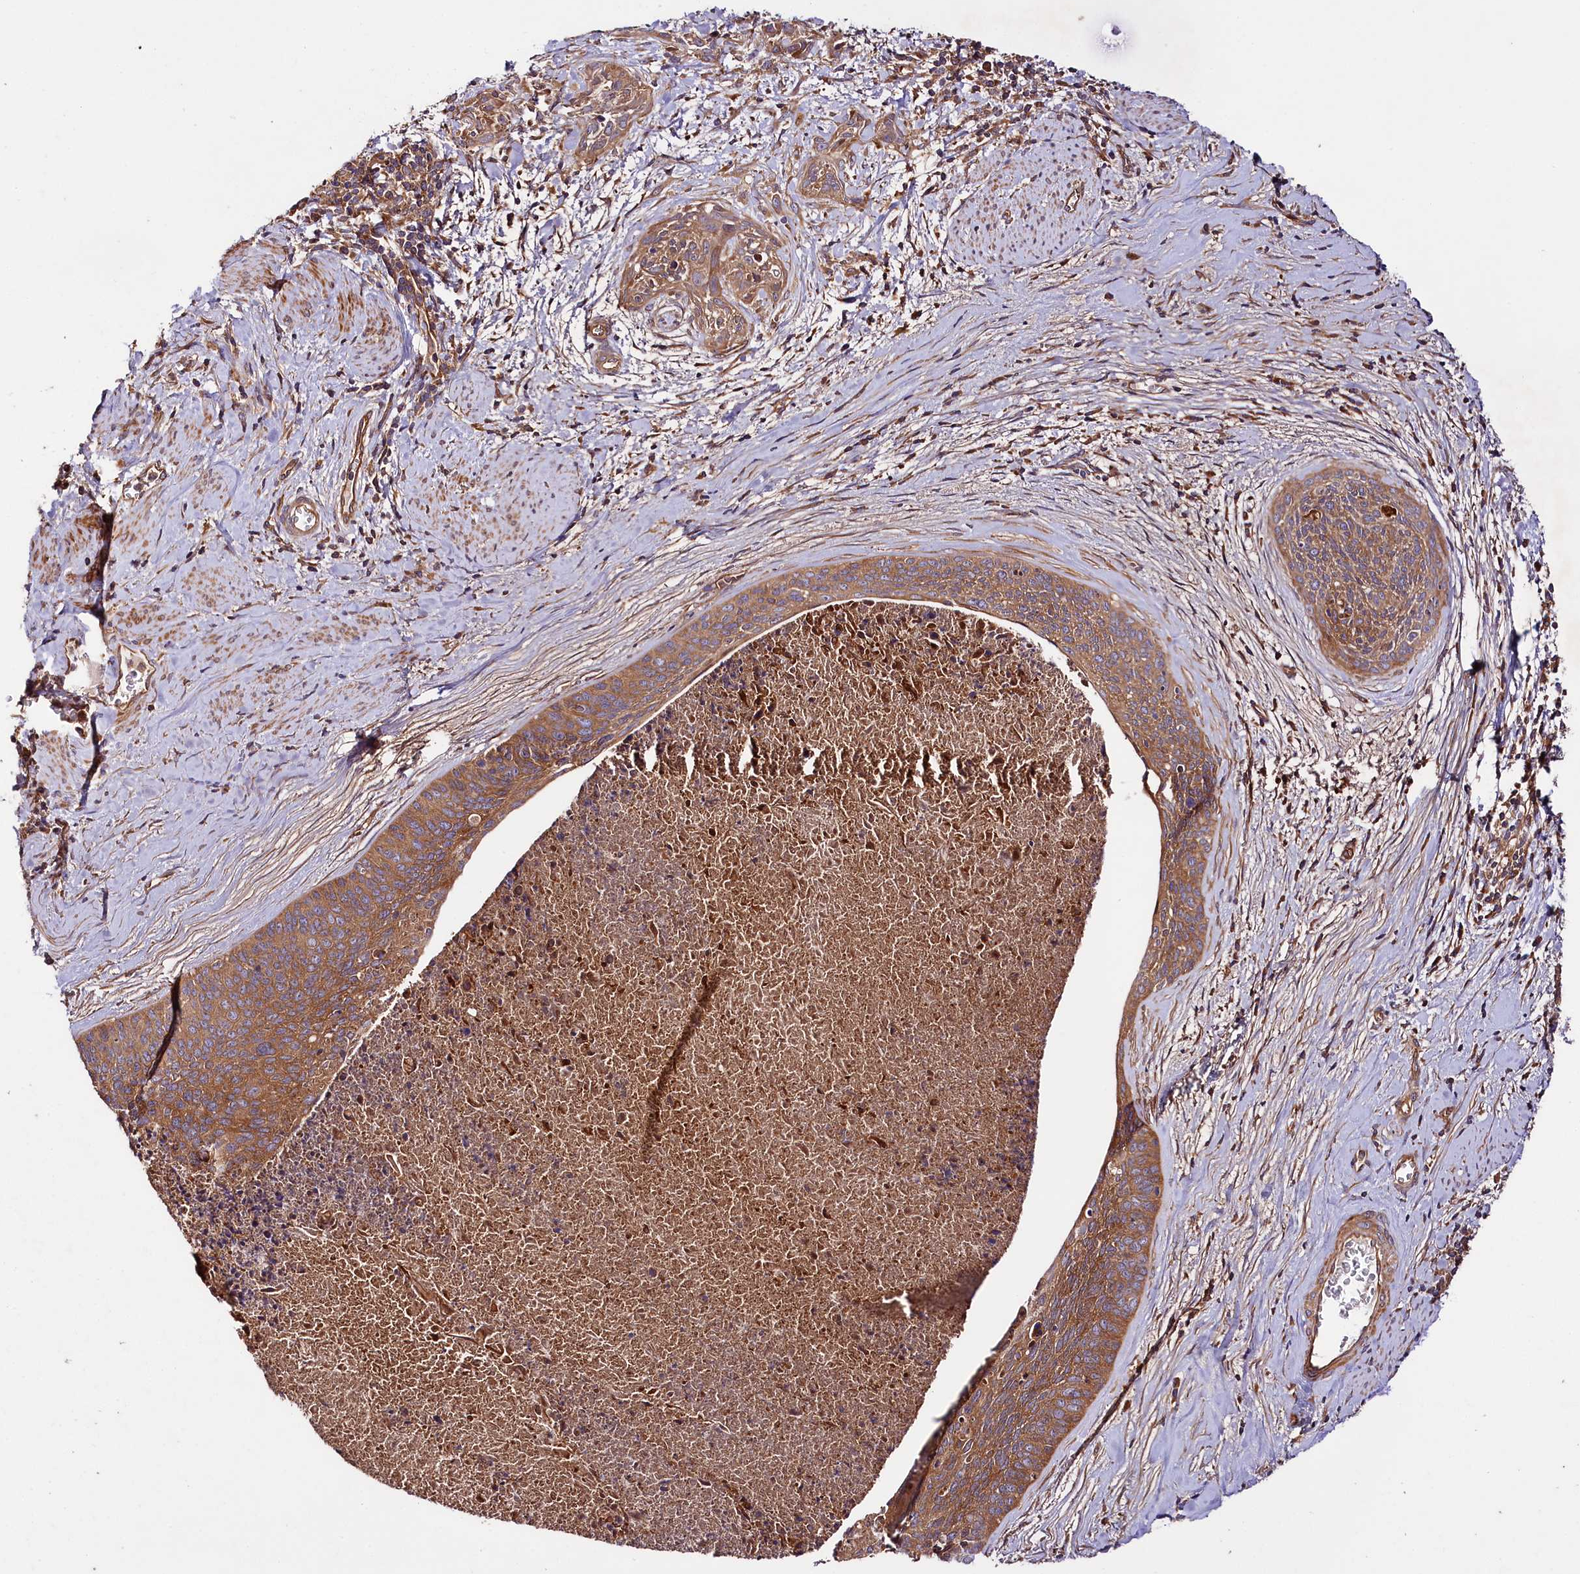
{"staining": {"intensity": "moderate", "quantity": ">75%", "location": "cytoplasmic/membranous"}, "tissue": "cervical cancer", "cell_type": "Tumor cells", "image_type": "cancer", "snomed": [{"axis": "morphology", "description": "Squamous cell carcinoma, NOS"}, {"axis": "topography", "description": "Cervix"}], "caption": "Protein expression analysis of human squamous cell carcinoma (cervical) reveals moderate cytoplasmic/membranous positivity in about >75% of tumor cells. (DAB (3,3'-diaminobenzidine) IHC with brightfield microscopy, high magnification).", "gene": "CEP295", "patient": {"sex": "female", "age": 55}}